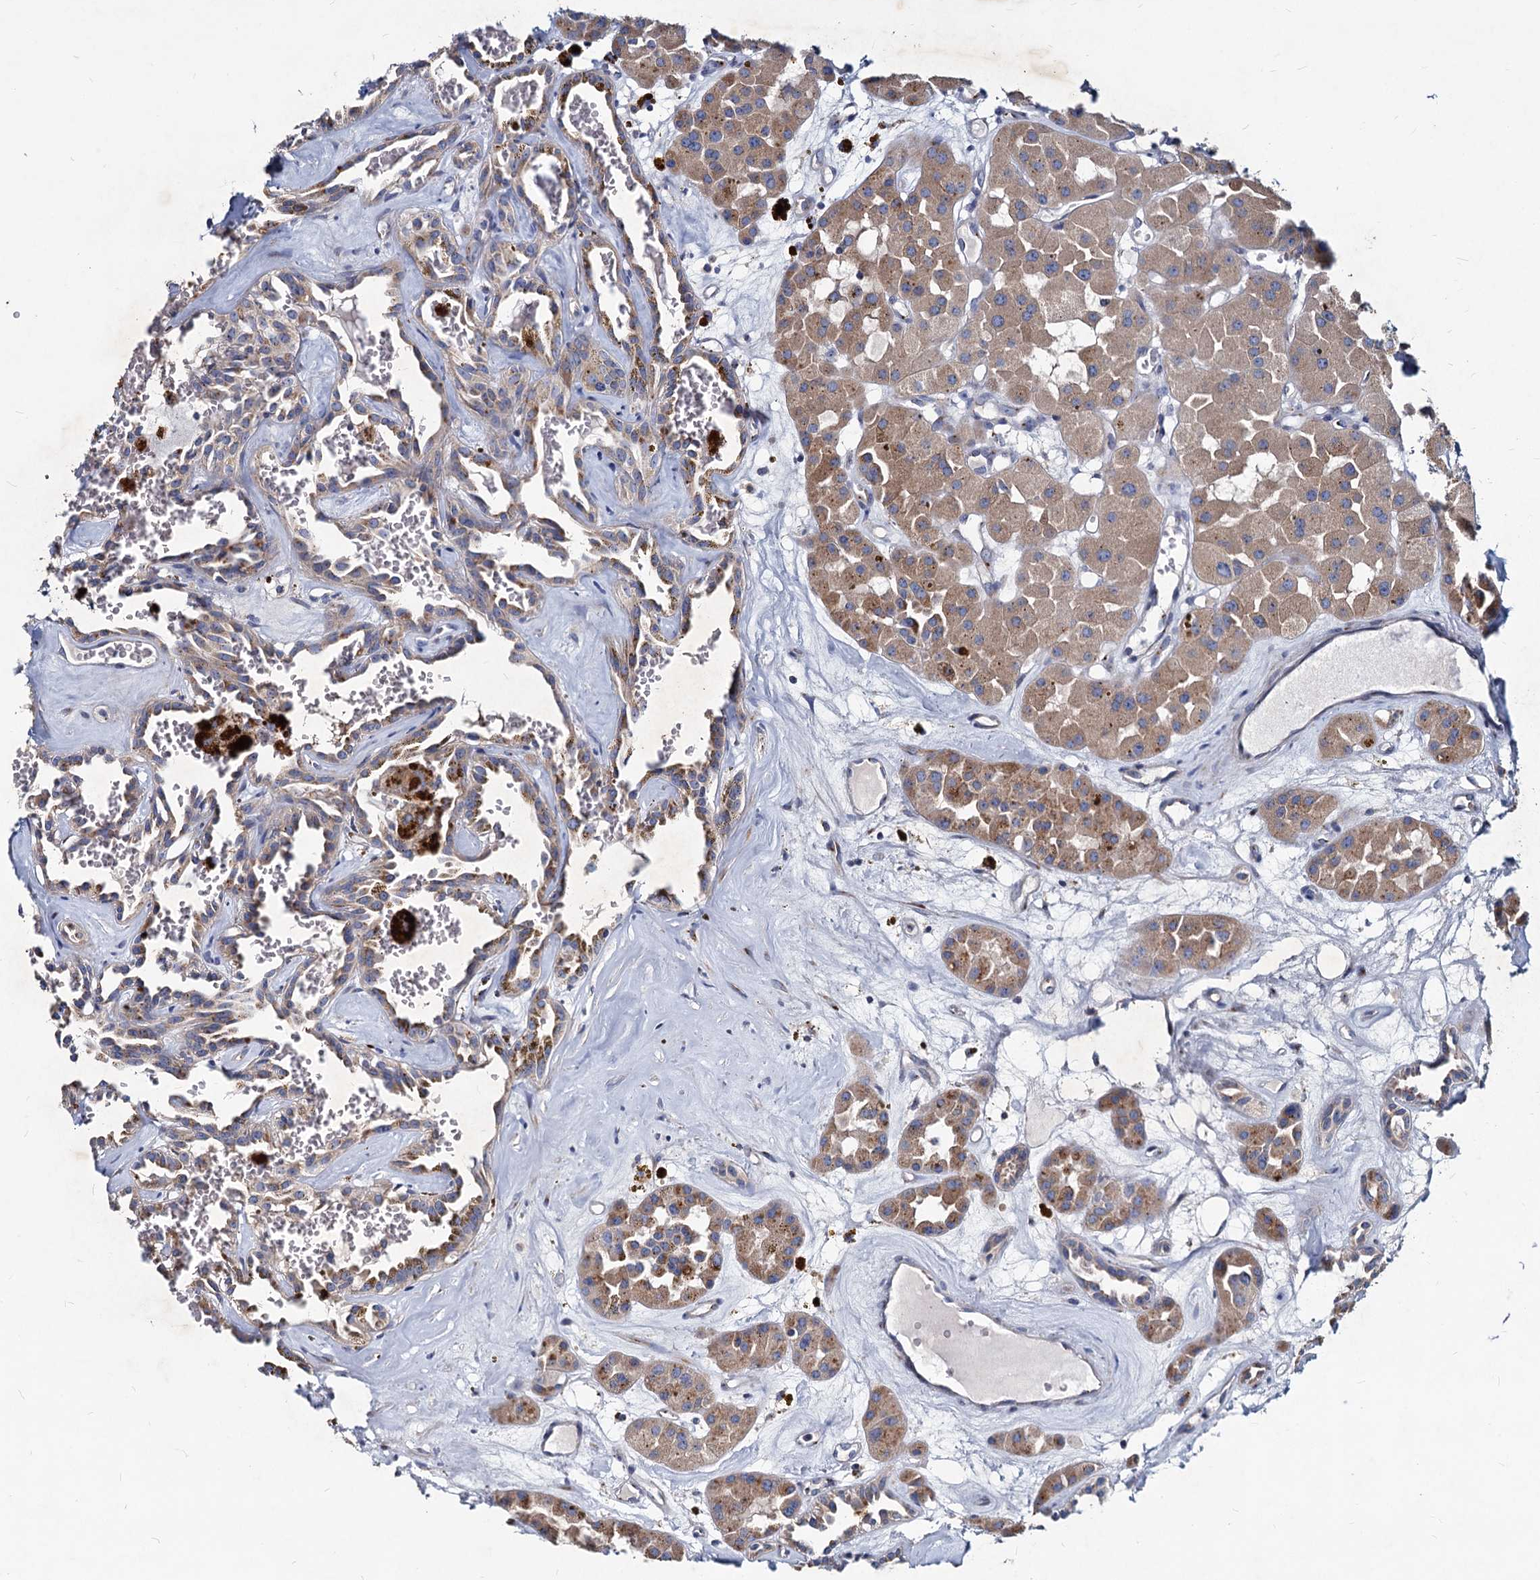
{"staining": {"intensity": "weak", "quantity": ">75%", "location": "cytoplasmic/membranous"}, "tissue": "renal cancer", "cell_type": "Tumor cells", "image_type": "cancer", "snomed": [{"axis": "morphology", "description": "Carcinoma, NOS"}, {"axis": "topography", "description": "Kidney"}], "caption": "High-magnification brightfield microscopy of carcinoma (renal) stained with DAB (3,3'-diaminobenzidine) (brown) and counterstained with hematoxylin (blue). tumor cells exhibit weak cytoplasmic/membranous positivity is identified in about>75% of cells.", "gene": "AGBL4", "patient": {"sex": "female", "age": 75}}